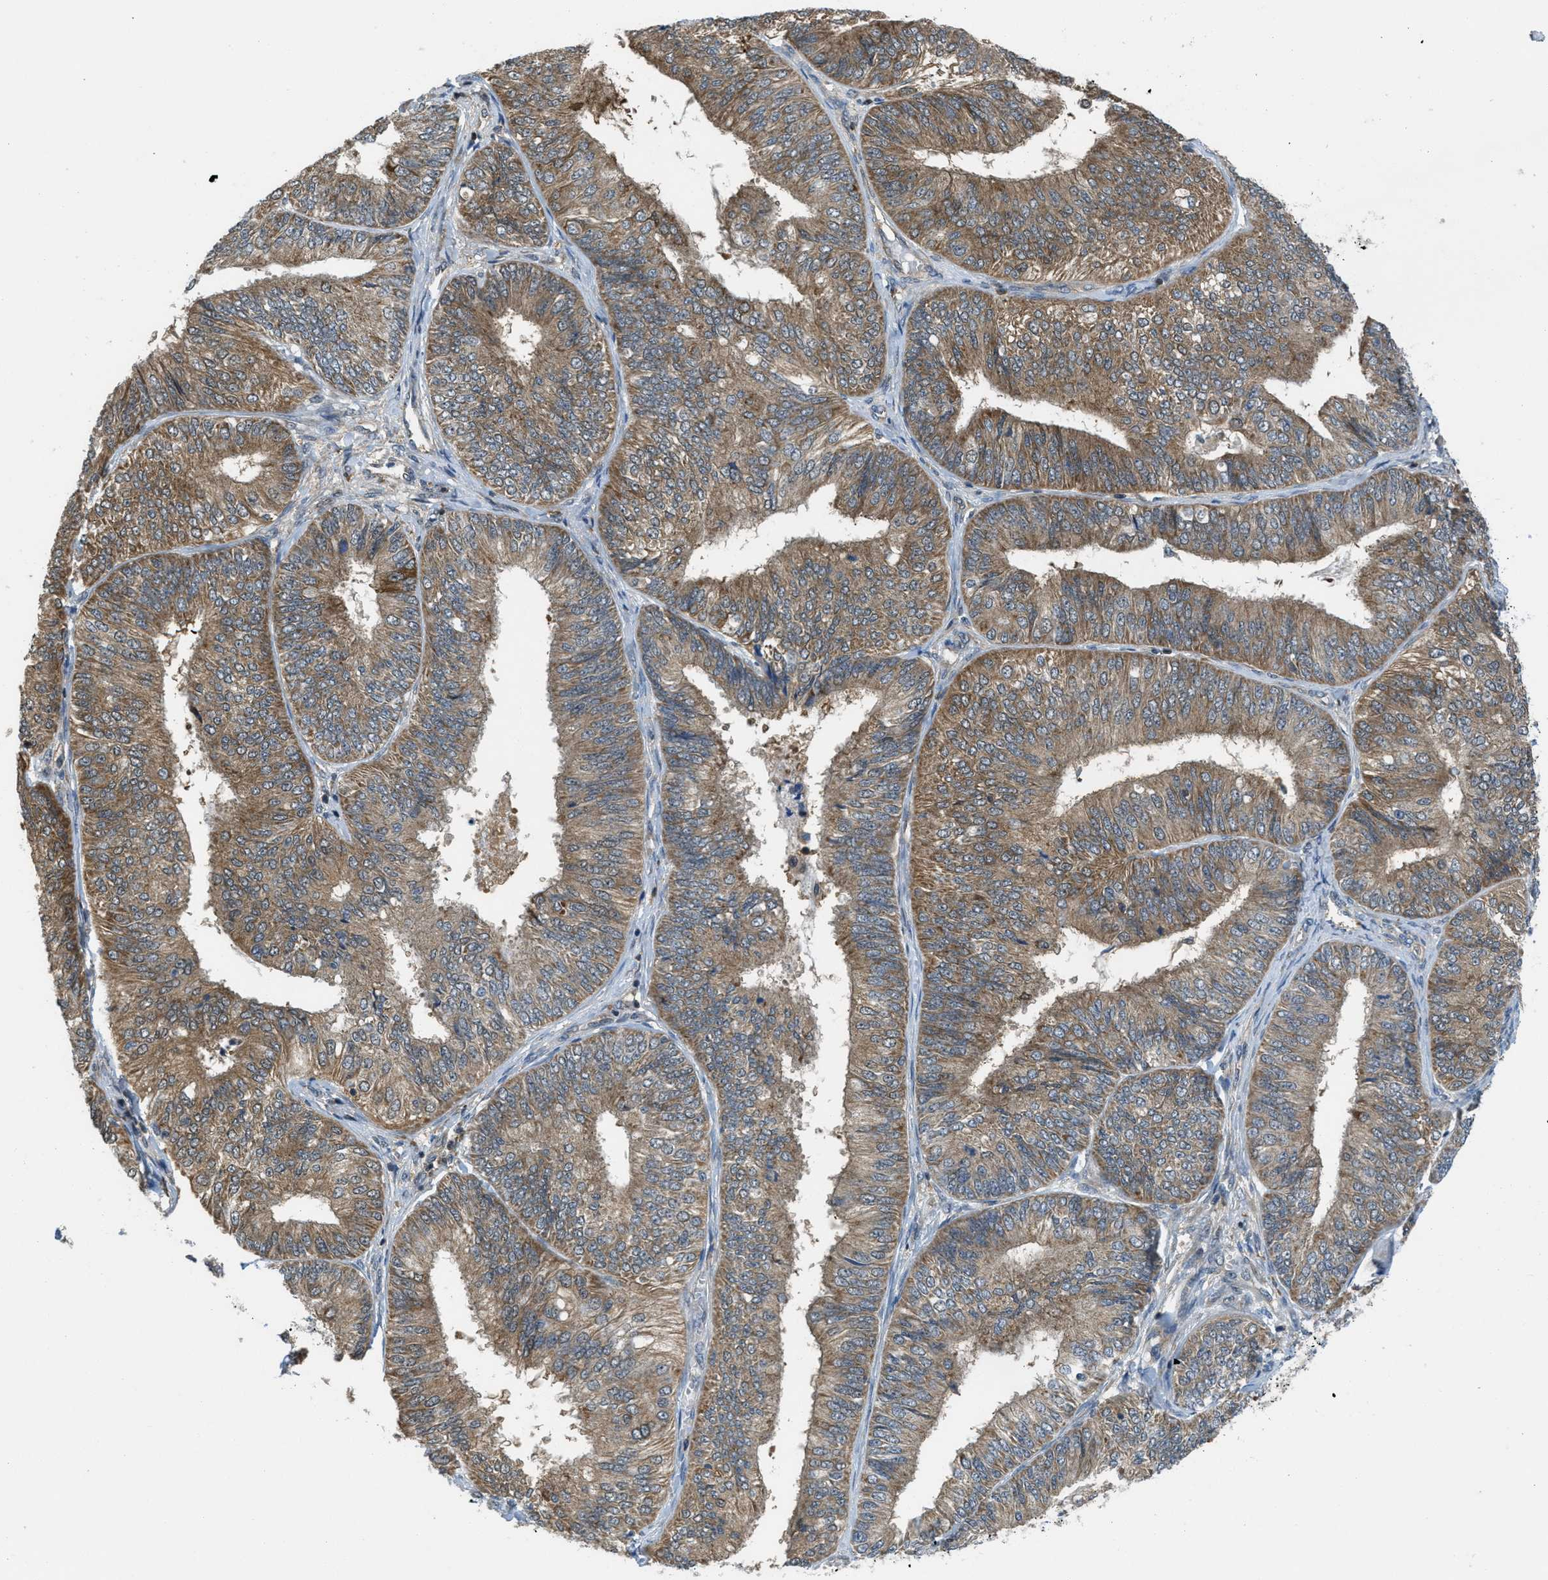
{"staining": {"intensity": "moderate", "quantity": ">75%", "location": "cytoplasmic/membranous"}, "tissue": "endometrial cancer", "cell_type": "Tumor cells", "image_type": "cancer", "snomed": [{"axis": "morphology", "description": "Adenocarcinoma, NOS"}, {"axis": "topography", "description": "Endometrium"}], "caption": "Human endometrial cancer stained with a brown dye demonstrates moderate cytoplasmic/membranous positive staining in about >75% of tumor cells.", "gene": "PIP5K1C", "patient": {"sex": "female", "age": 58}}